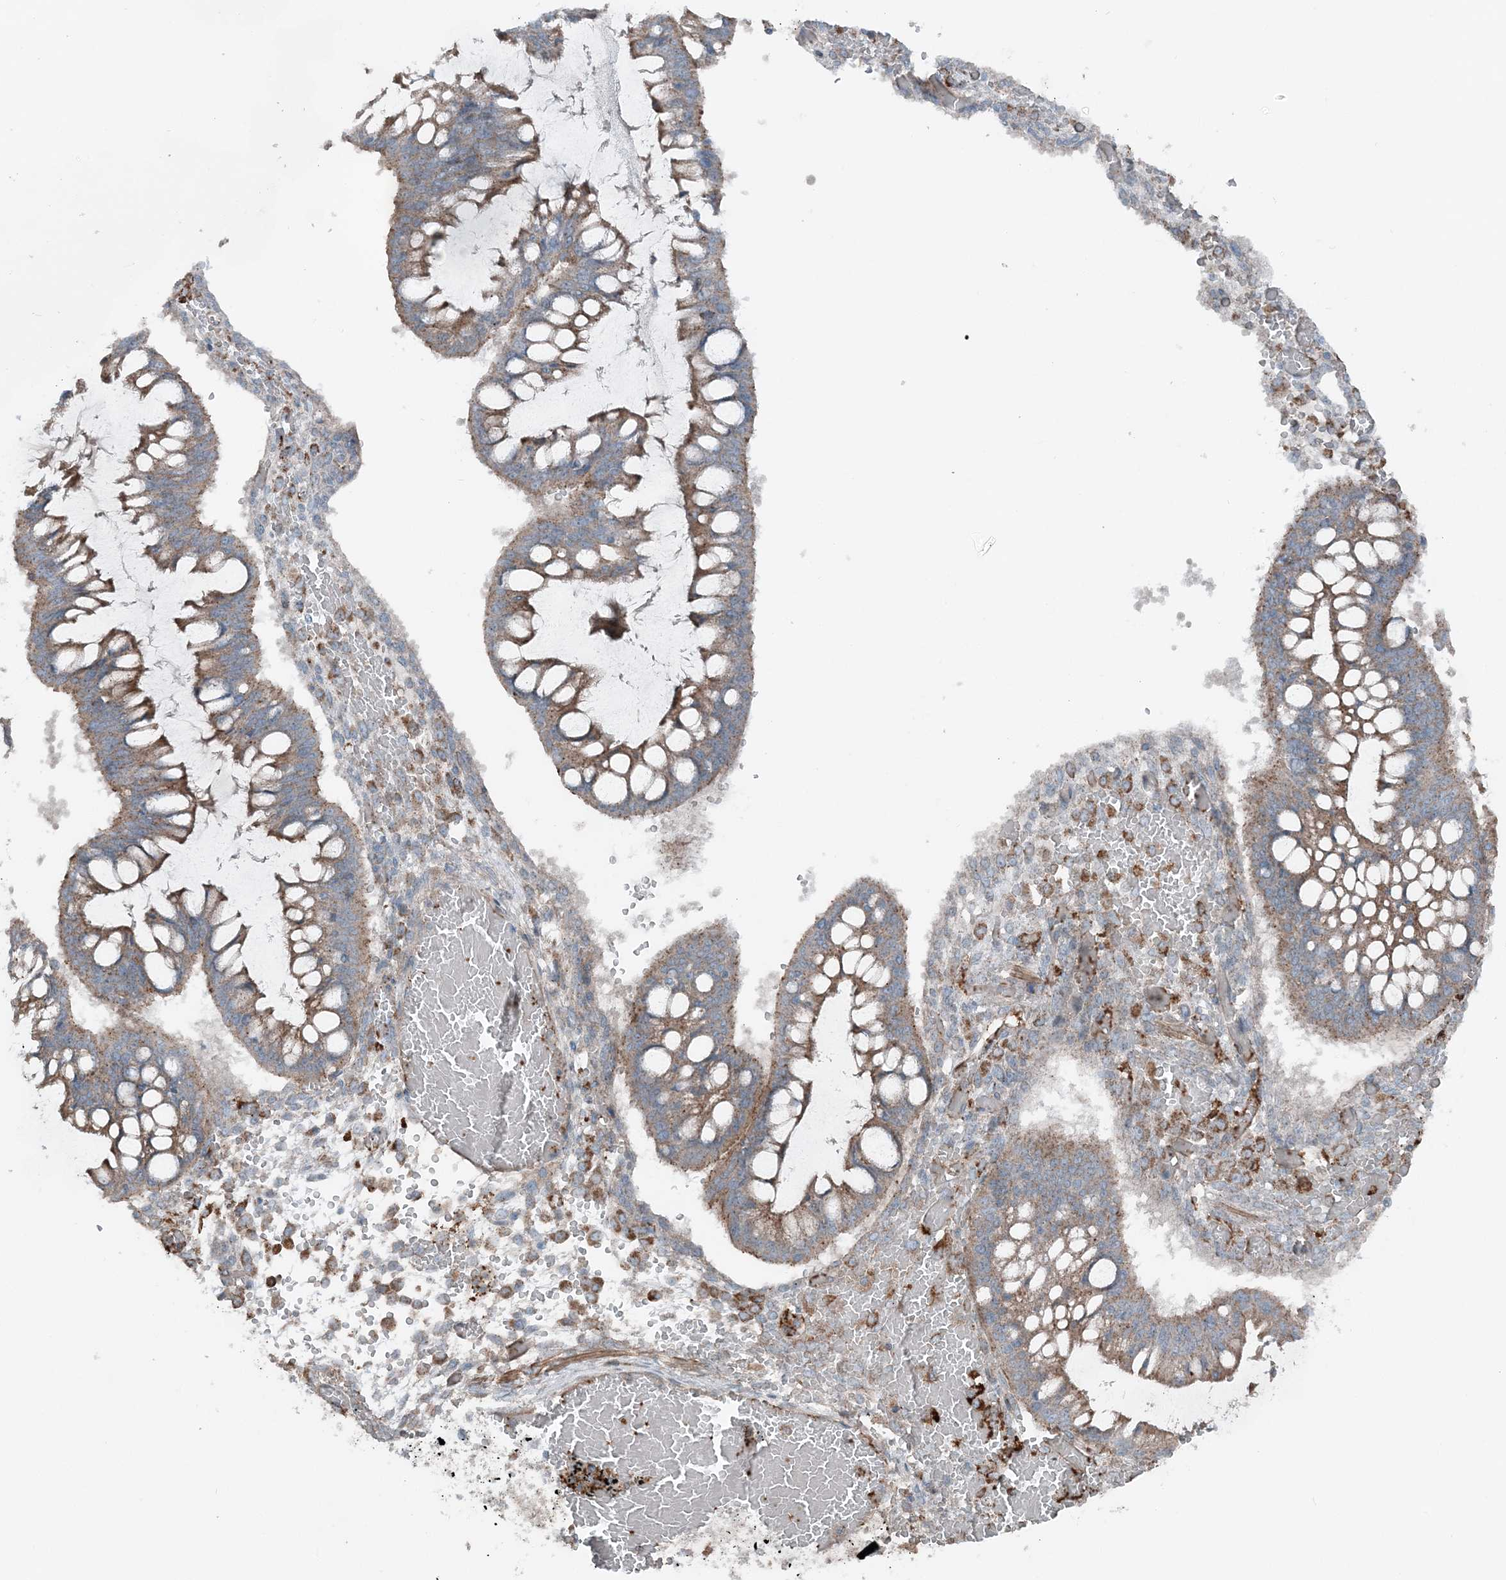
{"staining": {"intensity": "moderate", "quantity": ">75%", "location": "cytoplasmic/membranous"}, "tissue": "ovarian cancer", "cell_type": "Tumor cells", "image_type": "cancer", "snomed": [{"axis": "morphology", "description": "Cystadenocarcinoma, mucinous, NOS"}, {"axis": "topography", "description": "Ovary"}], "caption": "Brown immunohistochemical staining in human ovarian cancer (mucinous cystadenocarcinoma) displays moderate cytoplasmic/membranous positivity in about >75% of tumor cells. (Brightfield microscopy of DAB IHC at high magnification).", "gene": "KY", "patient": {"sex": "female", "age": 73}}